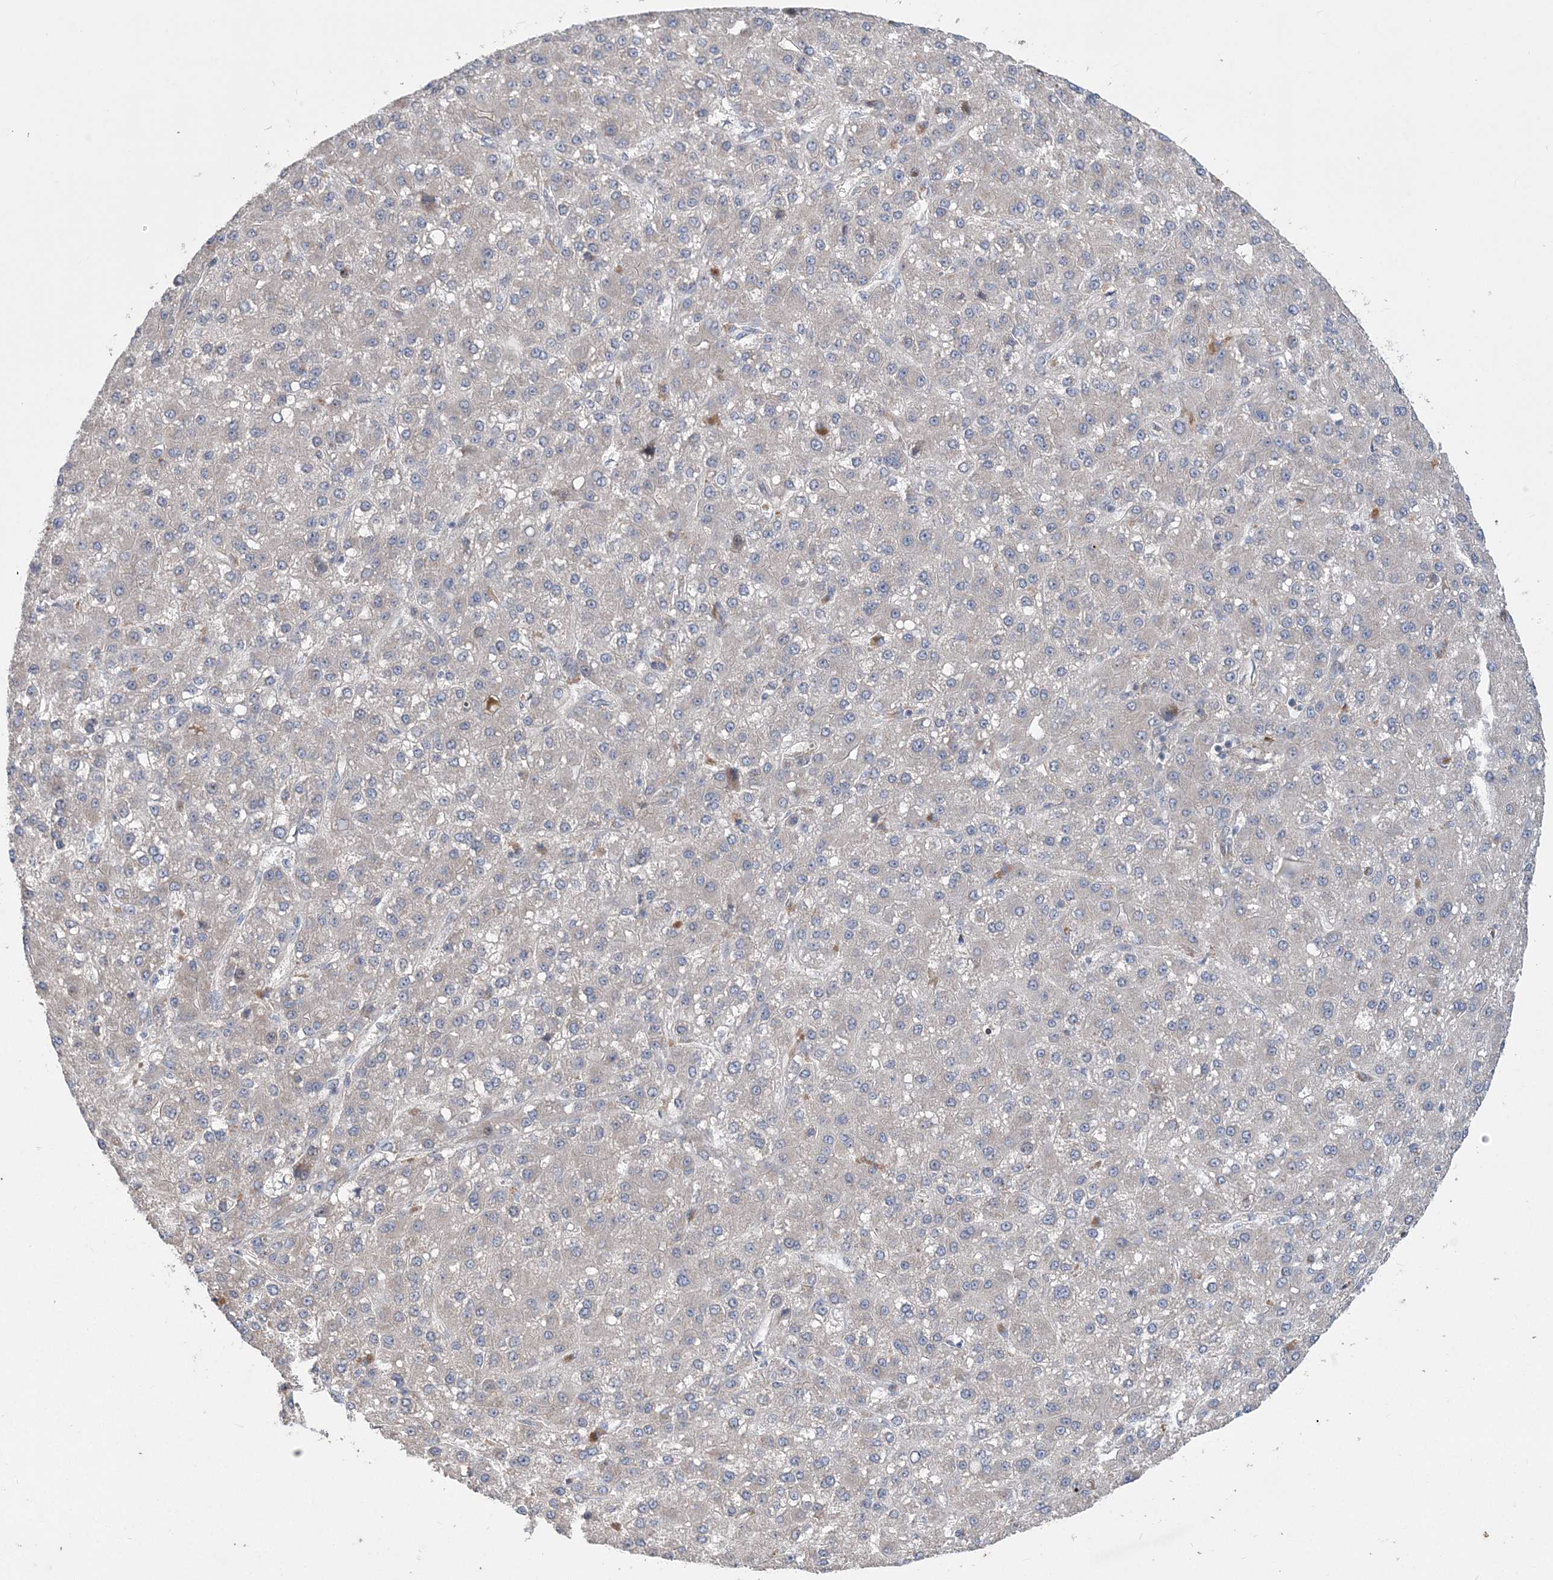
{"staining": {"intensity": "negative", "quantity": "none", "location": "none"}, "tissue": "liver cancer", "cell_type": "Tumor cells", "image_type": "cancer", "snomed": [{"axis": "morphology", "description": "Carcinoma, Hepatocellular, NOS"}, {"axis": "topography", "description": "Liver"}], "caption": "IHC of liver cancer exhibits no staining in tumor cells. (Brightfield microscopy of DAB immunohistochemistry at high magnification).", "gene": "MTRF1L", "patient": {"sex": "male", "age": 67}}